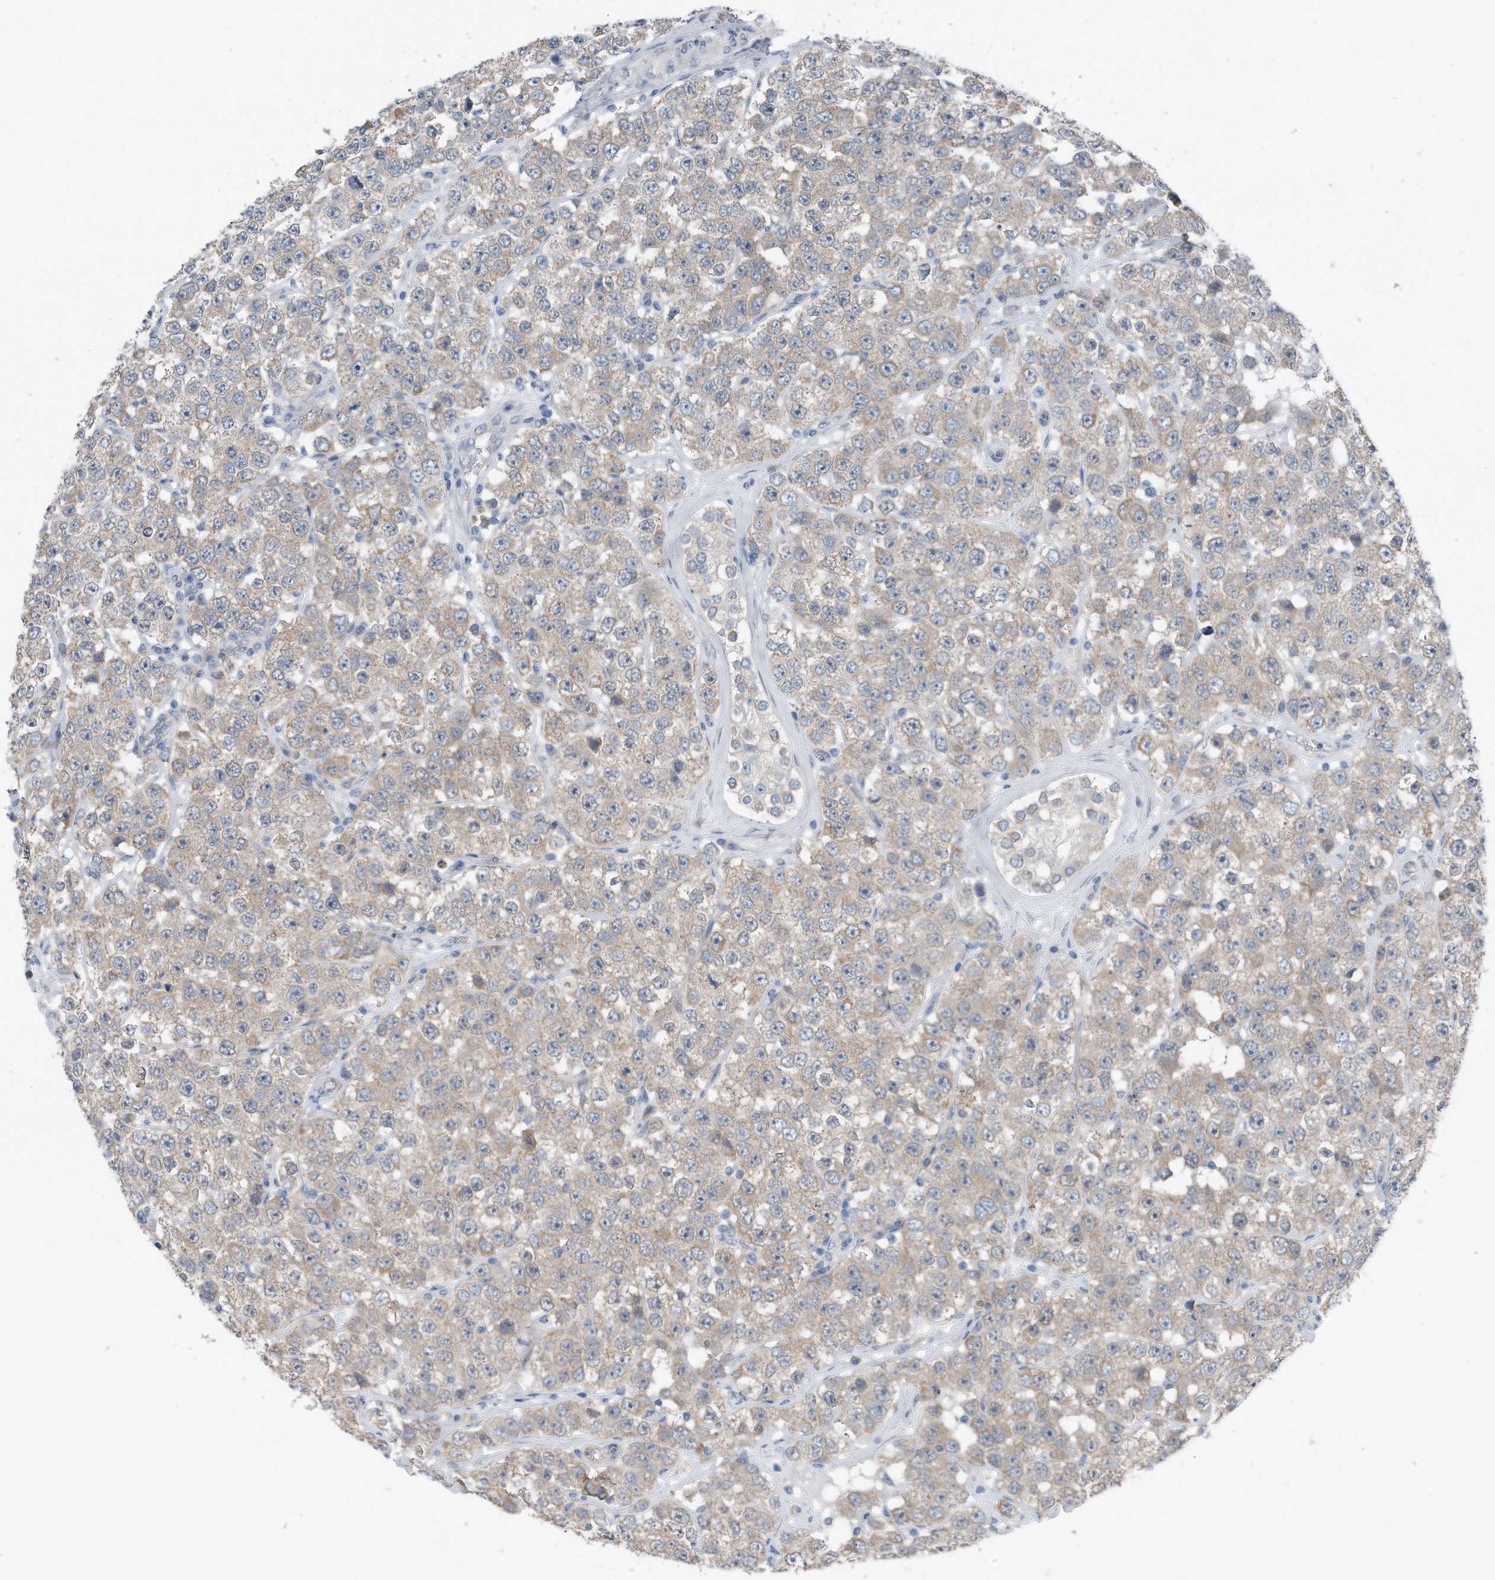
{"staining": {"intensity": "weak", "quantity": "25%-75%", "location": "cytoplasmic/membranous"}, "tissue": "testis cancer", "cell_type": "Tumor cells", "image_type": "cancer", "snomed": [{"axis": "morphology", "description": "Seminoma, NOS"}, {"axis": "topography", "description": "Testis"}], "caption": "Immunohistochemical staining of testis cancer (seminoma) shows weak cytoplasmic/membranous protein expression in approximately 25%-75% of tumor cells.", "gene": "YRDC", "patient": {"sex": "male", "age": 28}}